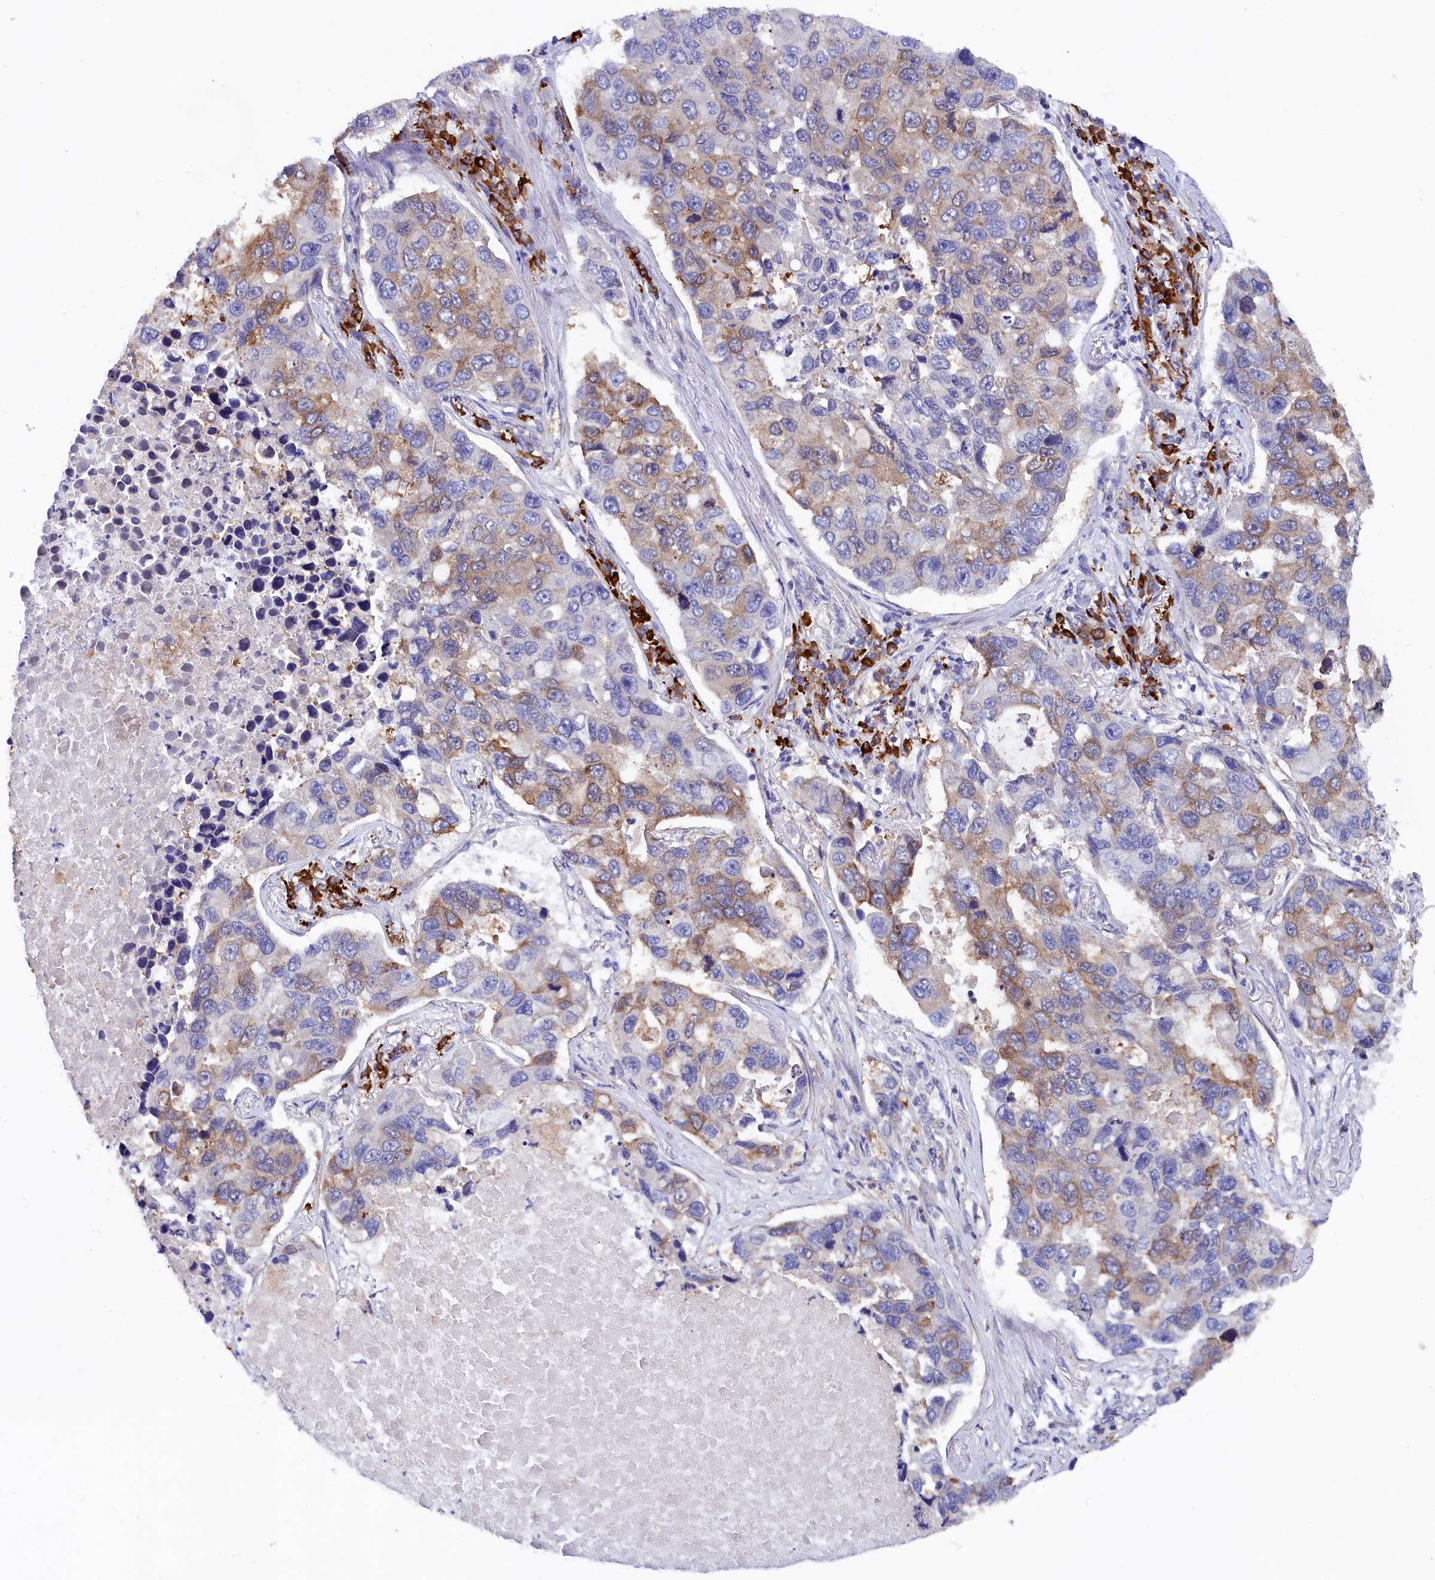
{"staining": {"intensity": "moderate", "quantity": "25%-75%", "location": "cytoplasmic/membranous"}, "tissue": "lung cancer", "cell_type": "Tumor cells", "image_type": "cancer", "snomed": [{"axis": "morphology", "description": "Adenocarcinoma, NOS"}, {"axis": "topography", "description": "Lung"}], "caption": "There is medium levels of moderate cytoplasmic/membranous positivity in tumor cells of lung cancer, as demonstrated by immunohistochemical staining (brown color).", "gene": "JPT2", "patient": {"sex": "male", "age": 64}}